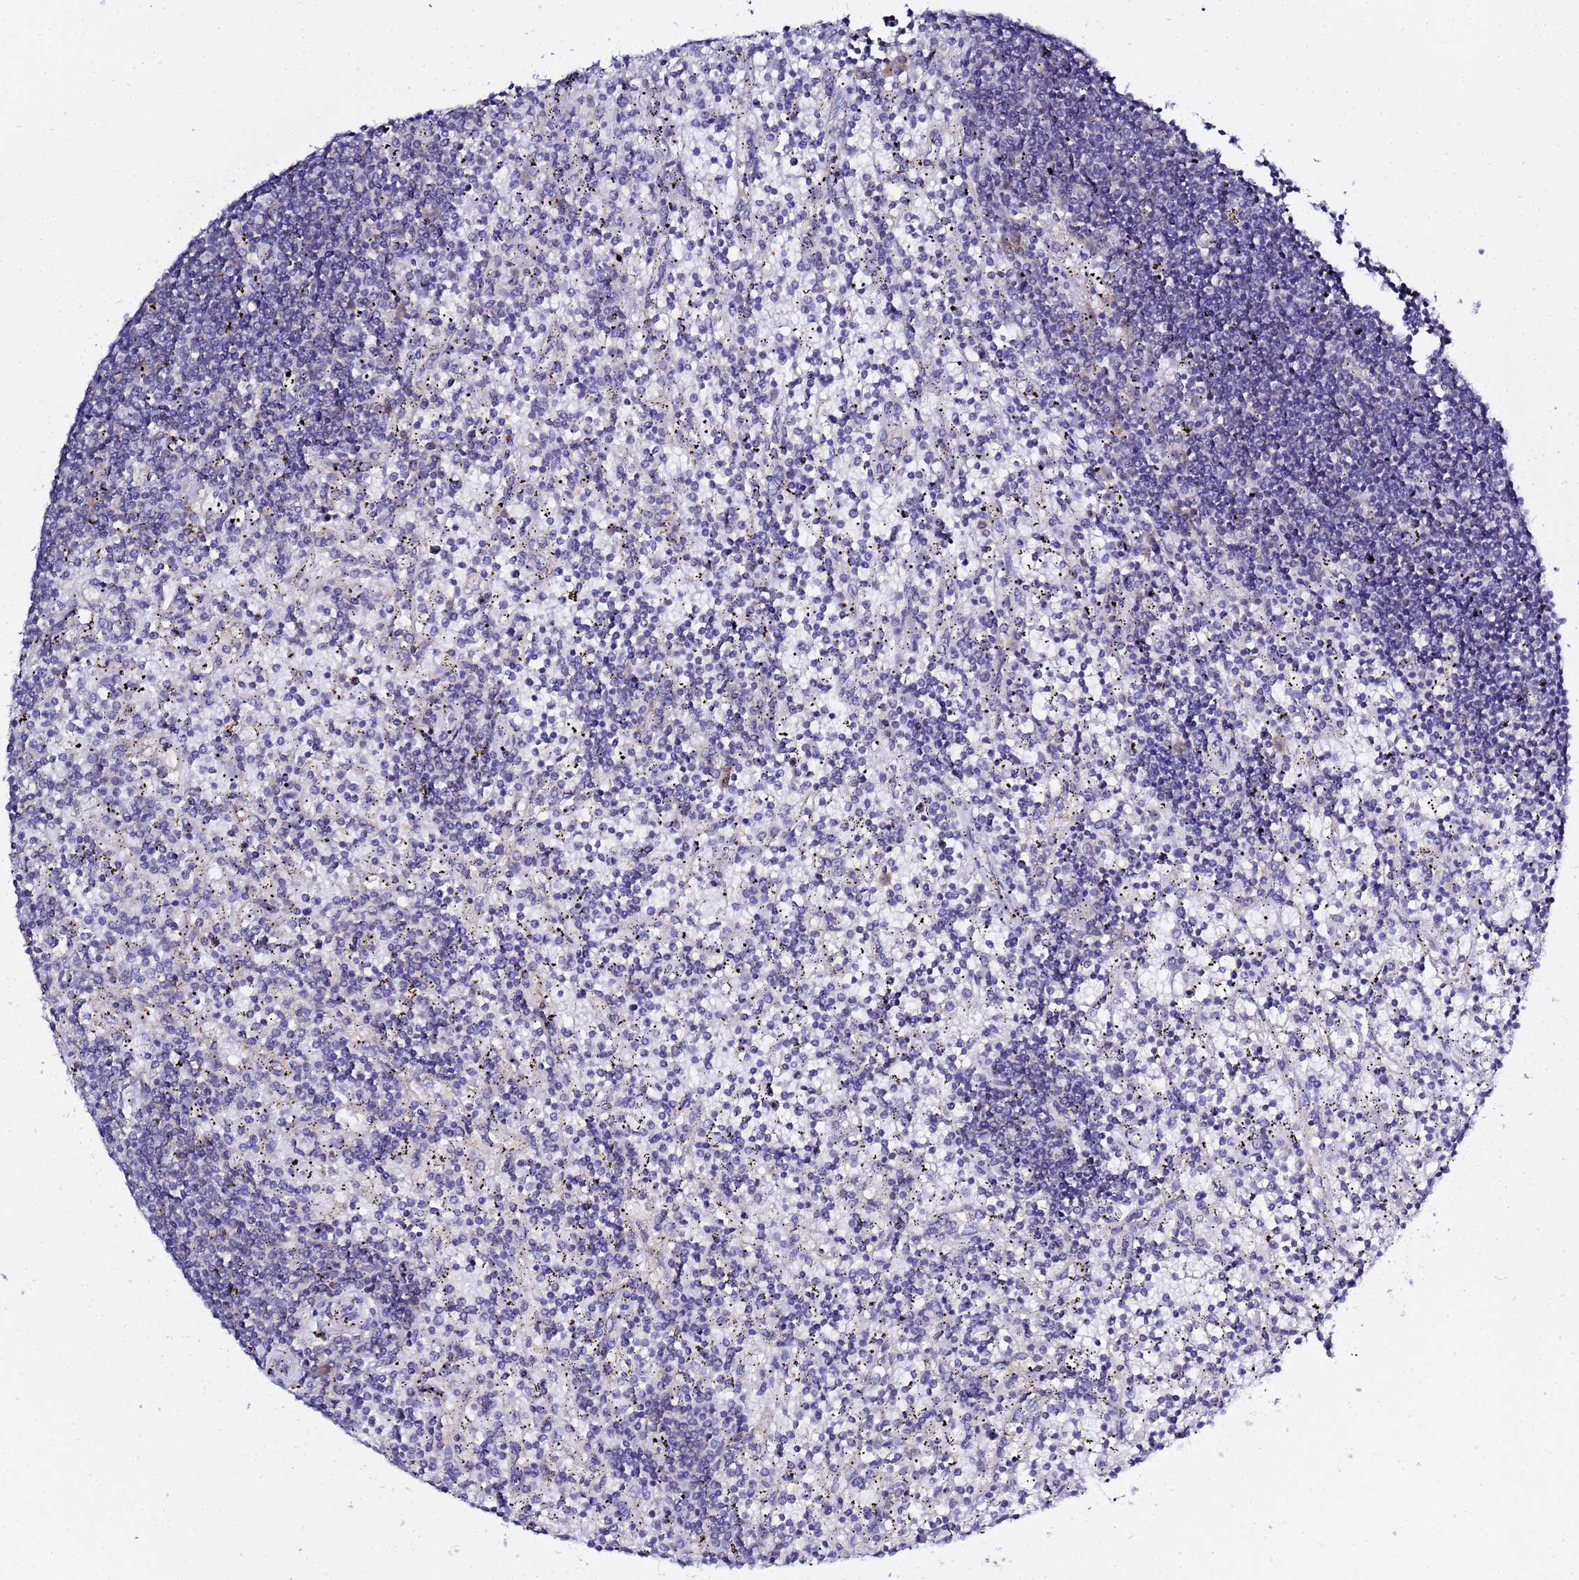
{"staining": {"intensity": "negative", "quantity": "none", "location": "none"}, "tissue": "lymphoma", "cell_type": "Tumor cells", "image_type": "cancer", "snomed": [{"axis": "morphology", "description": "Malignant lymphoma, non-Hodgkin's type, Low grade"}, {"axis": "topography", "description": "Spleen"}], "caption": "Histopathology image shows no significant protein staining in tumor cells of malignant lymphoma, non-Hodgkin's type (low-grade).", "gene": "LENG1", "patient": {"sex": "male", "age": 76}}